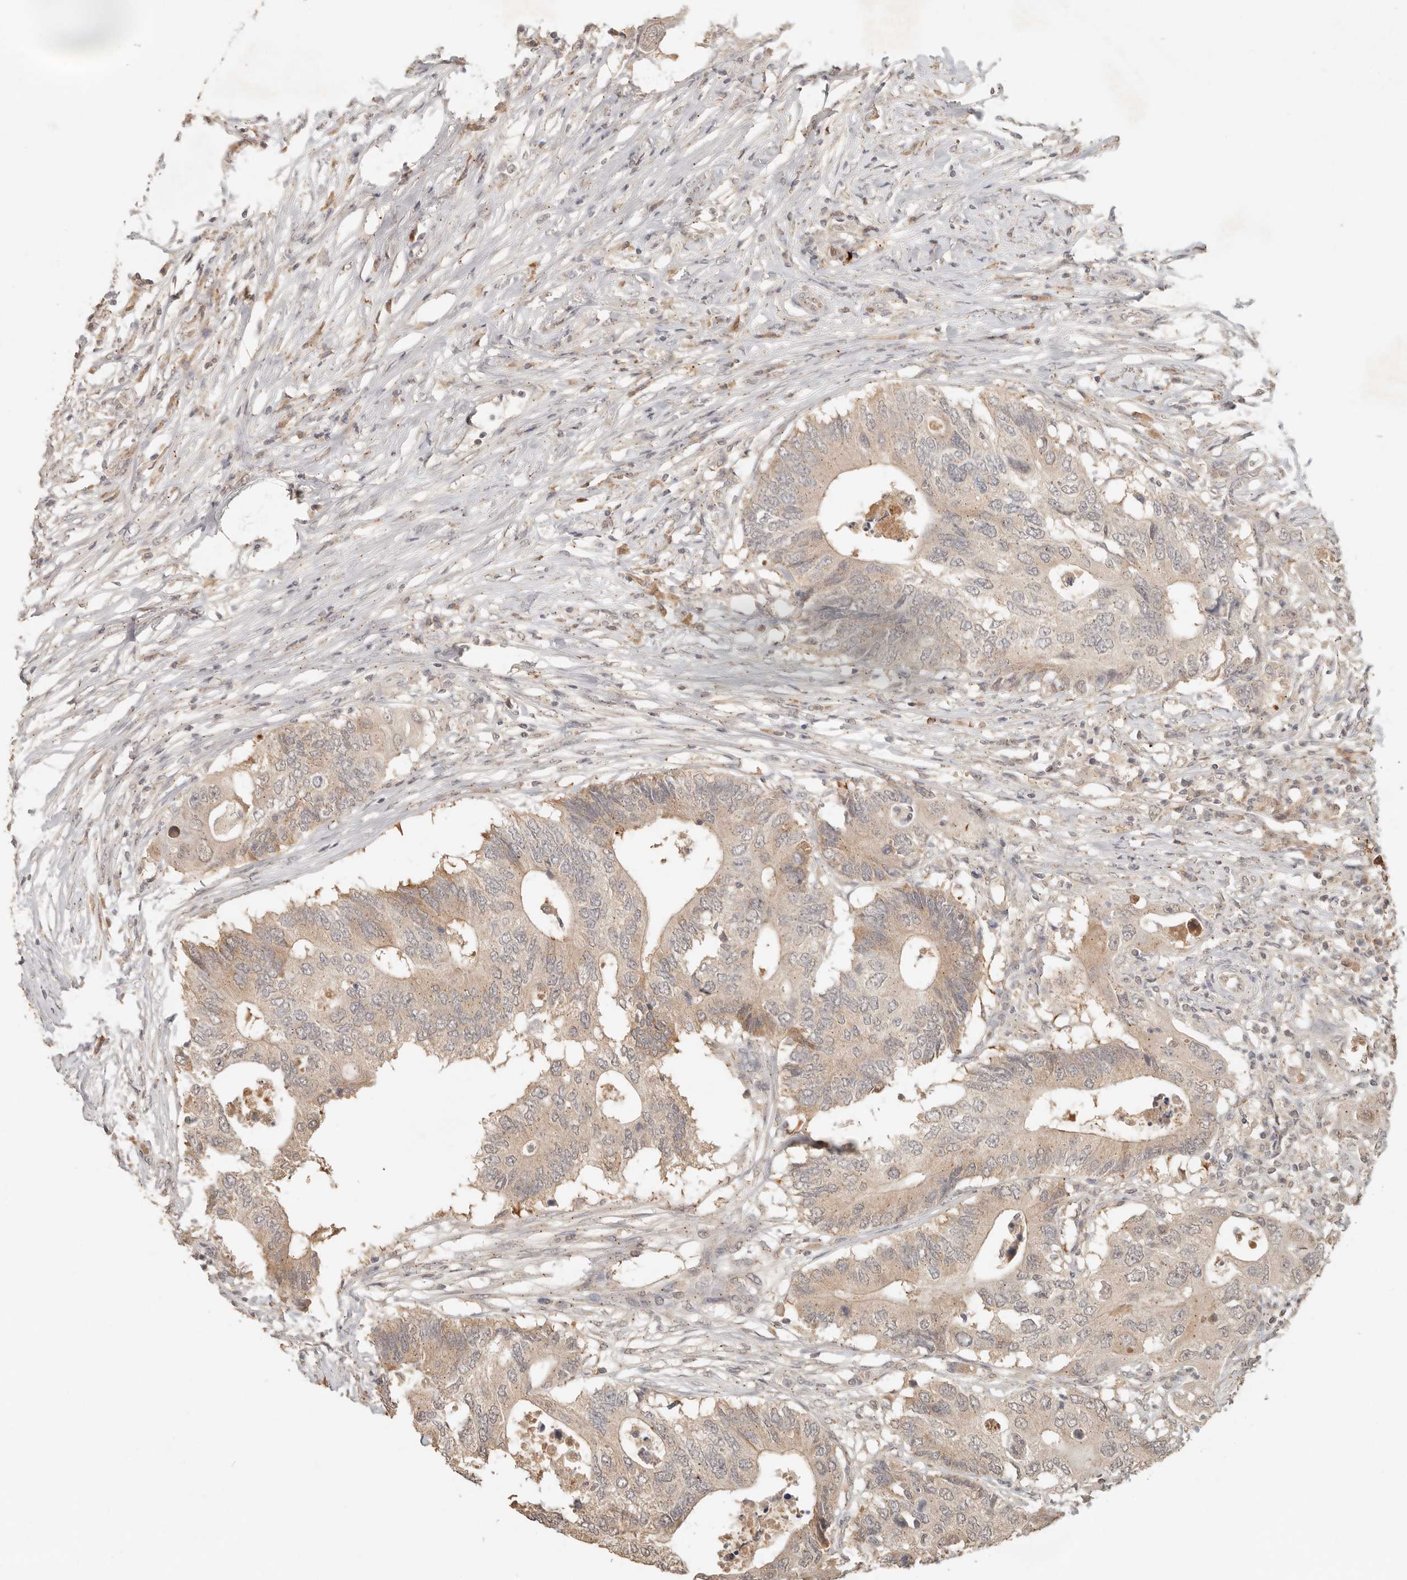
{"staining": {"intensity": "weak", "quantity": ">75%", "location": "cytoplasmic/membranous"}, "tissue": "colorectal cancer", "cell_type": "Tumor cells", "image_type": "cancer", "snomed": [{"axis": "morphology", "description": "Adenocarcinoma, NOS"}, {"axis": "topography", "description": "Colon"}], "caption": "A histopathology image showing weak cytoplasmic/membranous positivity in approximately >75% of tumor cells in adenocarcinoma (colorectal), as visualized by brown immunohistochemical staining.", "gene": "LMO4", "patient": {"sex": "male", "age": 71}}